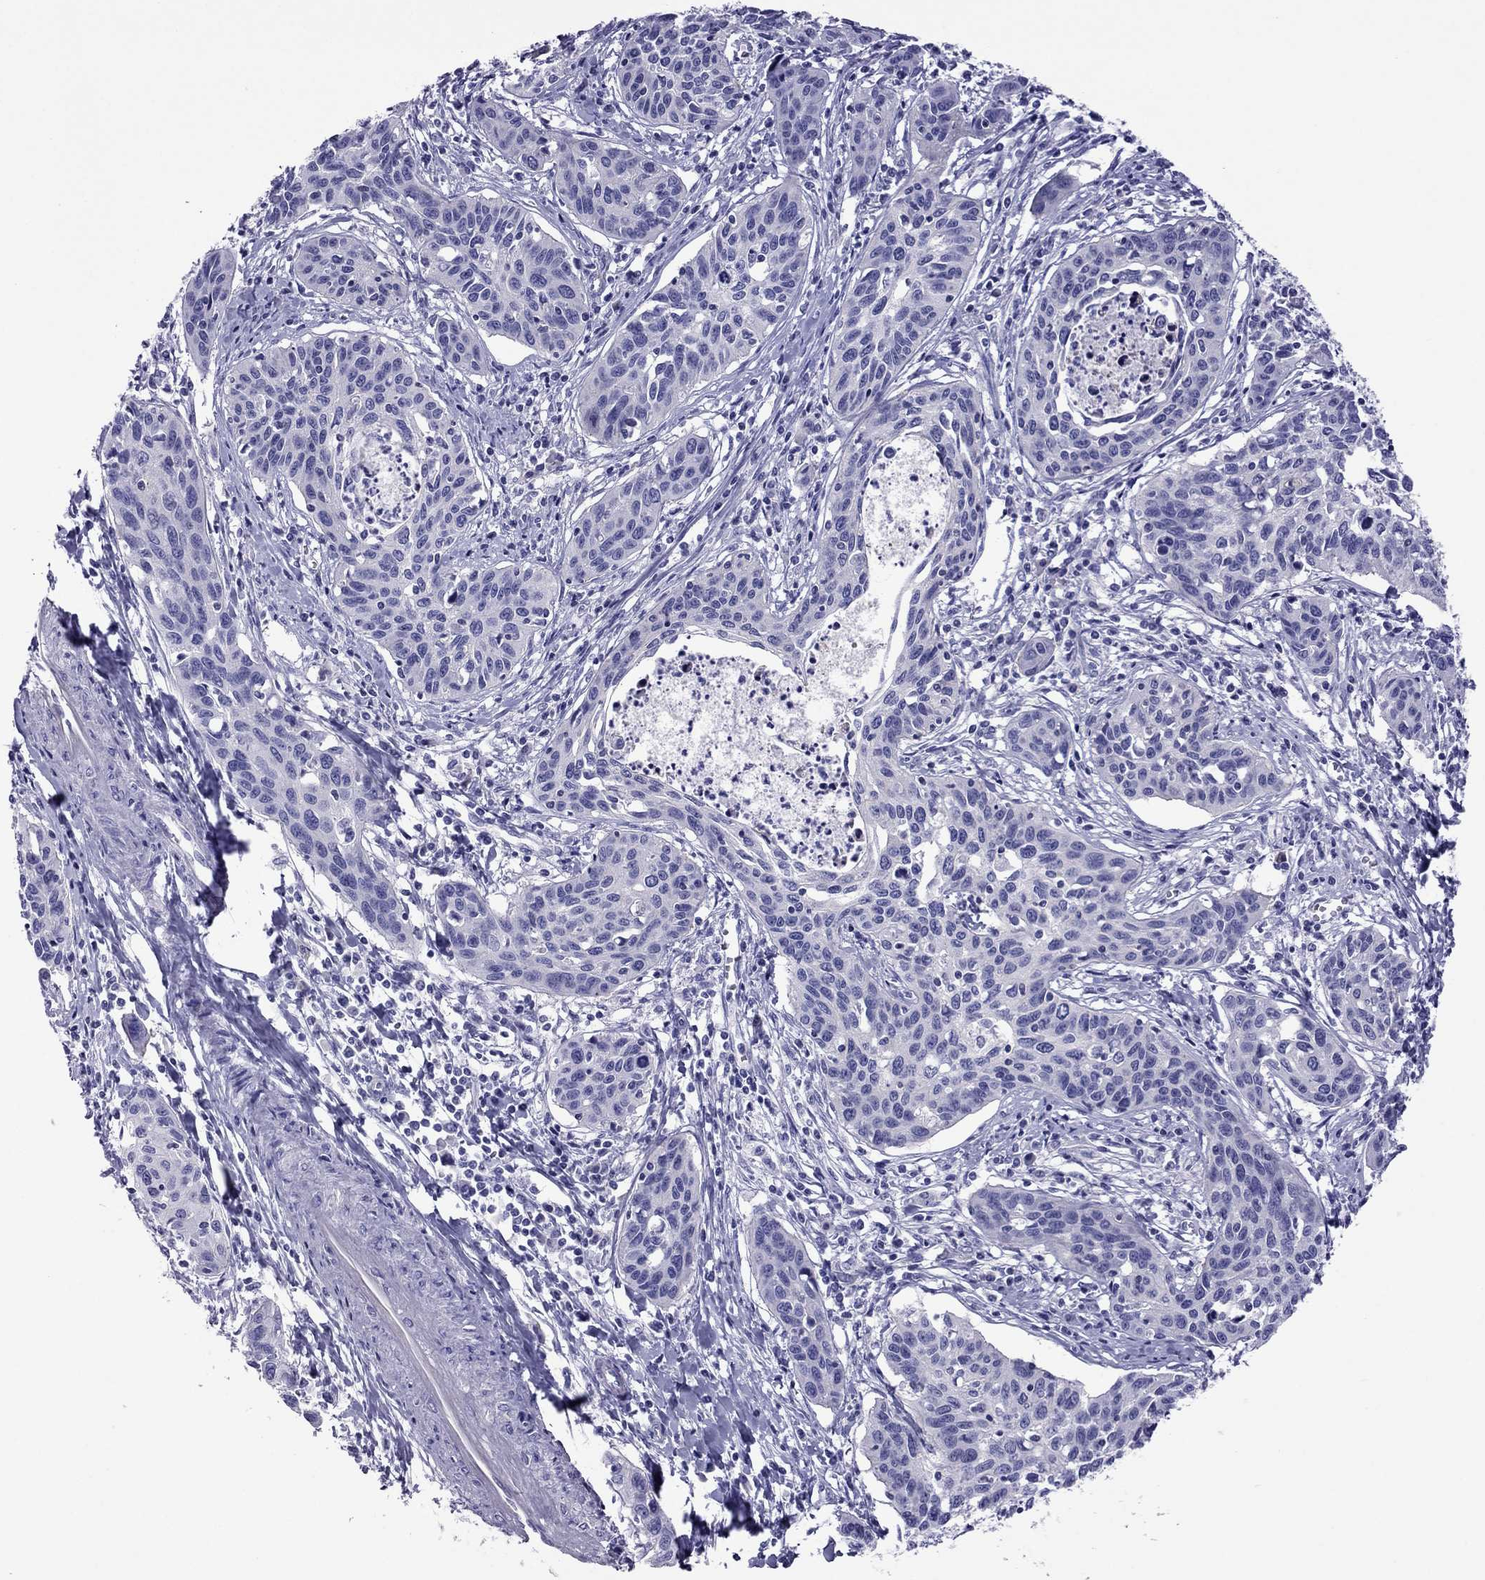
{"staining": {"intensity": "negative", "quantity": "none", "location": "none"}, "tissue": "cervical cancer", "cell_type": "Tumor cells", "image_type": "cancer", "snomed": [{"axis": "morphology", "description": "Squamous cell carcinoma, NOS"}, {"axis": "topography", "description": "Cervix"}], "caption": "This is an immunohistochemistry histopathology image of human squamous cell carcinoma (cervical). There is no staining in tumor cells.", "gene": "MYL11", "patient": {"sex": "female", "age": 31}}